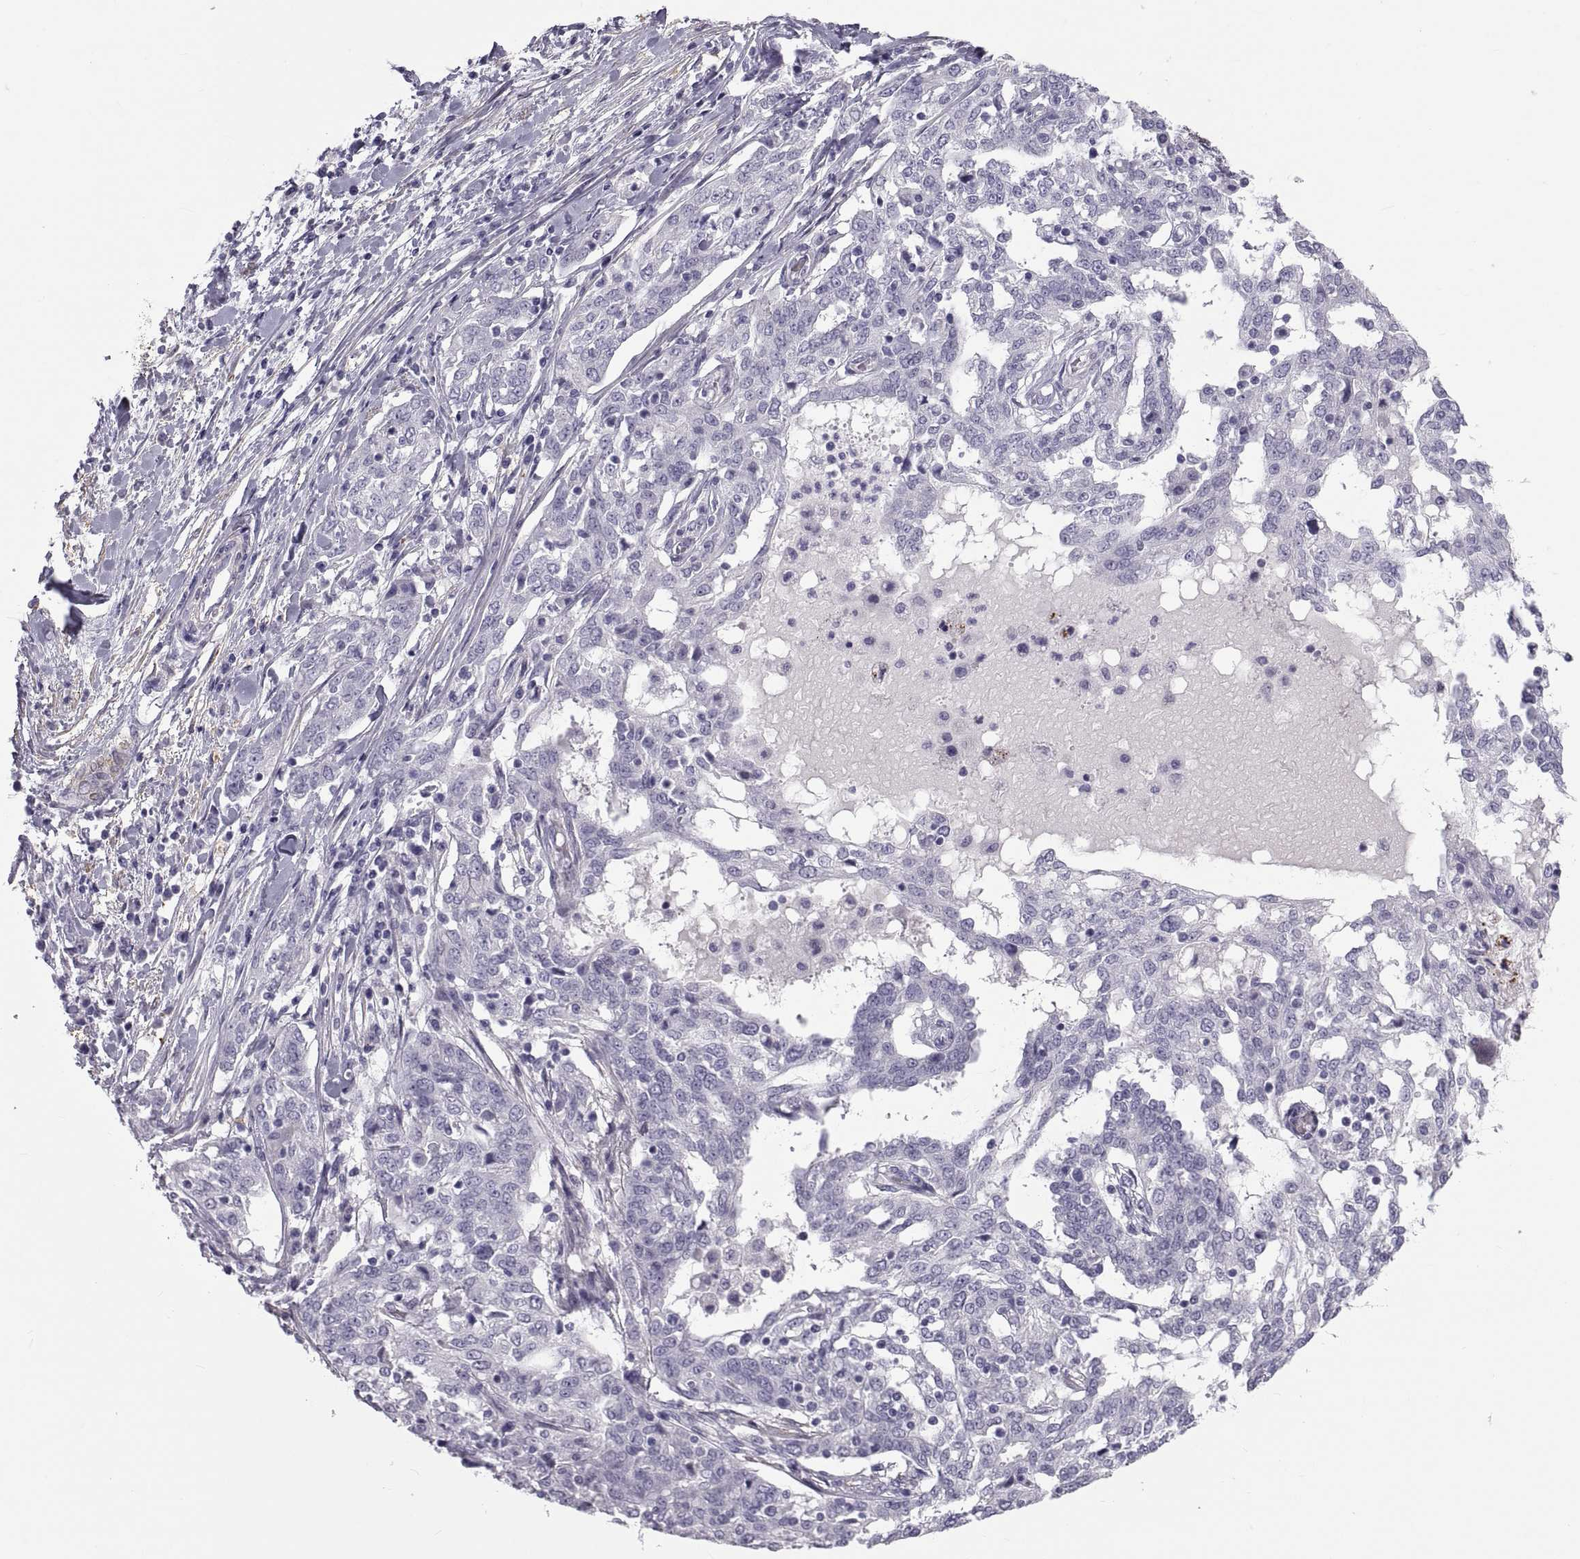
{"staining": {"intensity": "negative", "quantity": "none", "location": "none"}, "tissue": "ovarian cancer", "cell_type": "Tumor cells", "image_type": "cancer", "snomed": [{"axis": "morphology", "description": "Cystadenocarcinoma, serous, NOS"}, {"axis": "topography", "description": "Ovary"}], "caption": "Micrograph shows no protein staining in tumor cells of ovarian cancer (serous cystadenocarcinoma) tissue. (DAB (3,3'-diaminobenzidine) immunohistochemistry with hematoxylin counter stain).", "gene": "MAGEB1", "patient": {"sex": "female", "age": 67}}